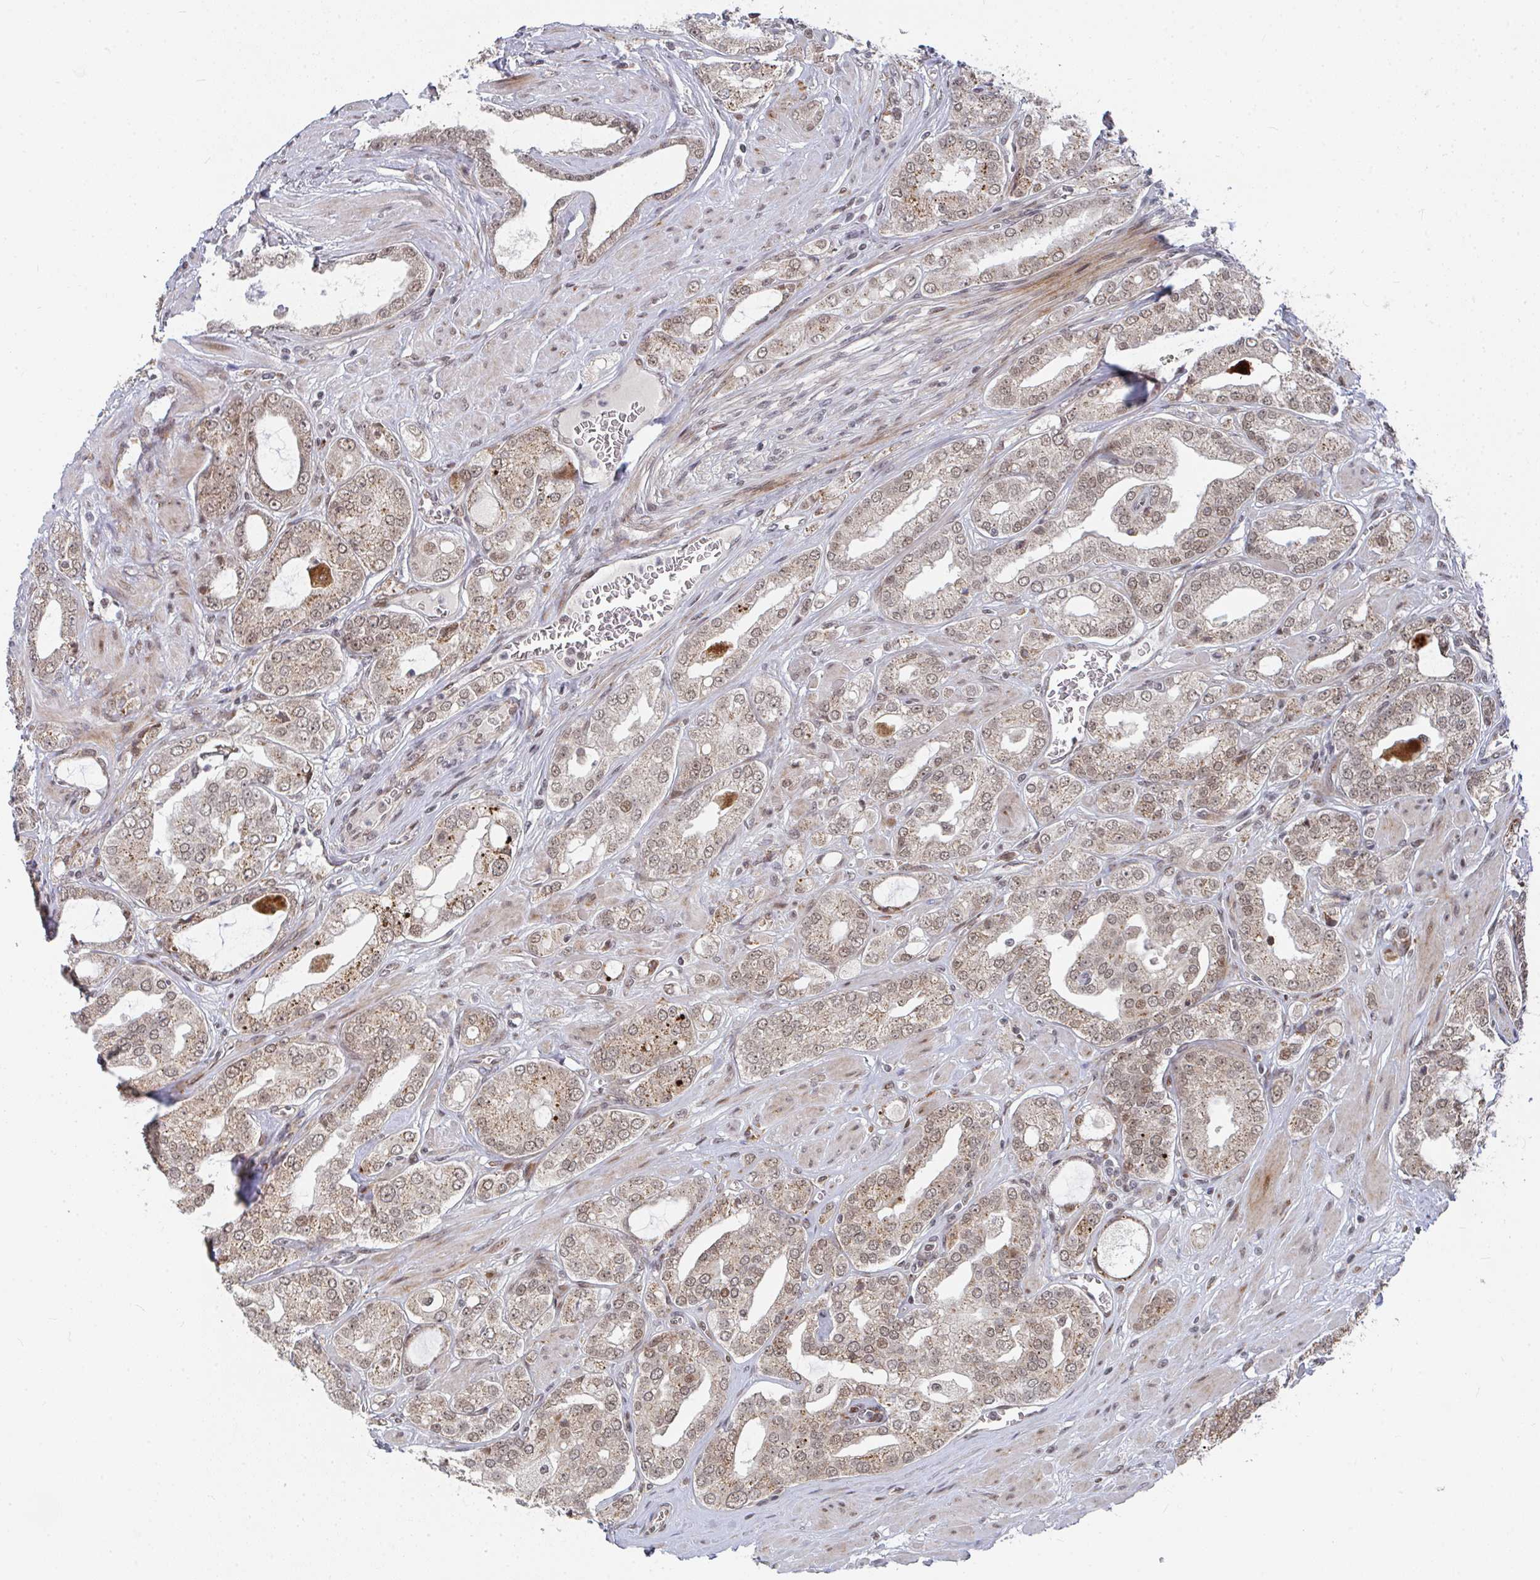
{"staining": {"intensity": "moderate", "quantity": ">75%", "location": "cytoplasmic/membranous,nuclear"}, "tissue": "prostate cancer", "cell_type": "Tumor cells", "image_type": "cancer", "snomed": [{"axis": "morphology", "description": "Adenocarcinoma, High grade"}, {"axis": "topography", "description": "Prostate"}], "caption": "High-grade adenocarcinoma (prostate) stained with a brown dye demonstrates moderate cytoplasmic/membranous and nuclear positive staining in approximately >75% of tumor cells.", "gene": "RBBP5", "patient": {"sex": "male", "age": 66}}